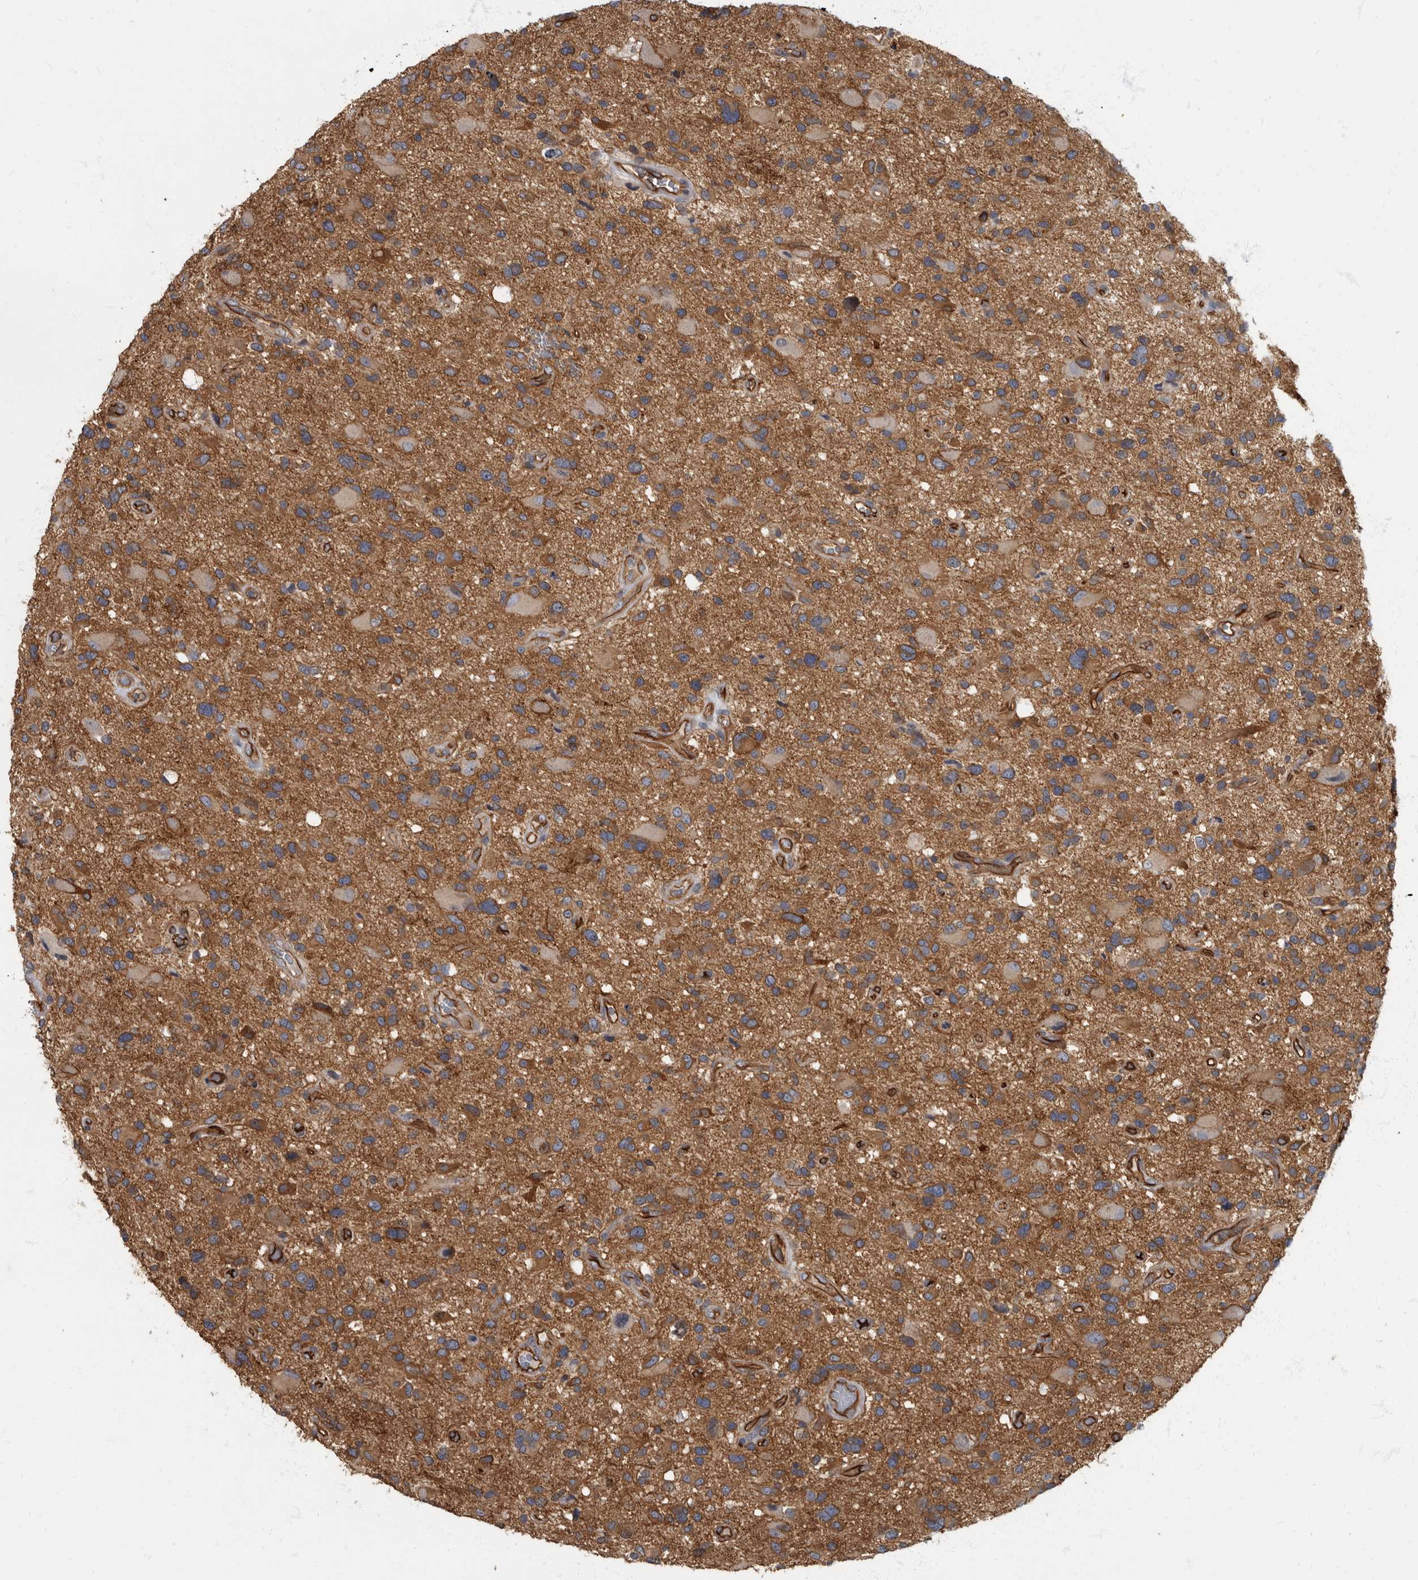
{"staining": {"intensity": "moderate", "quantity": "25%-75%", "location": "cytoplasmic/membranous"}, "tissue": "glioma", "cell_type": "Tumor cells", "image_type": "cancer", "snomed": [{"axis": "morphology", "description": "Glioma, malignant, High grade"}, {"axis": "topography", "description": "Brain"}], "caption": "An immunohistochemistry image of tumor tissue is shown. Protein staining in brown labels moderate cytoplasmic/membranous positivity in glioma within tumor cells.", "gene": "PDK1", "patient": {"sex": "male", "age": 33}}